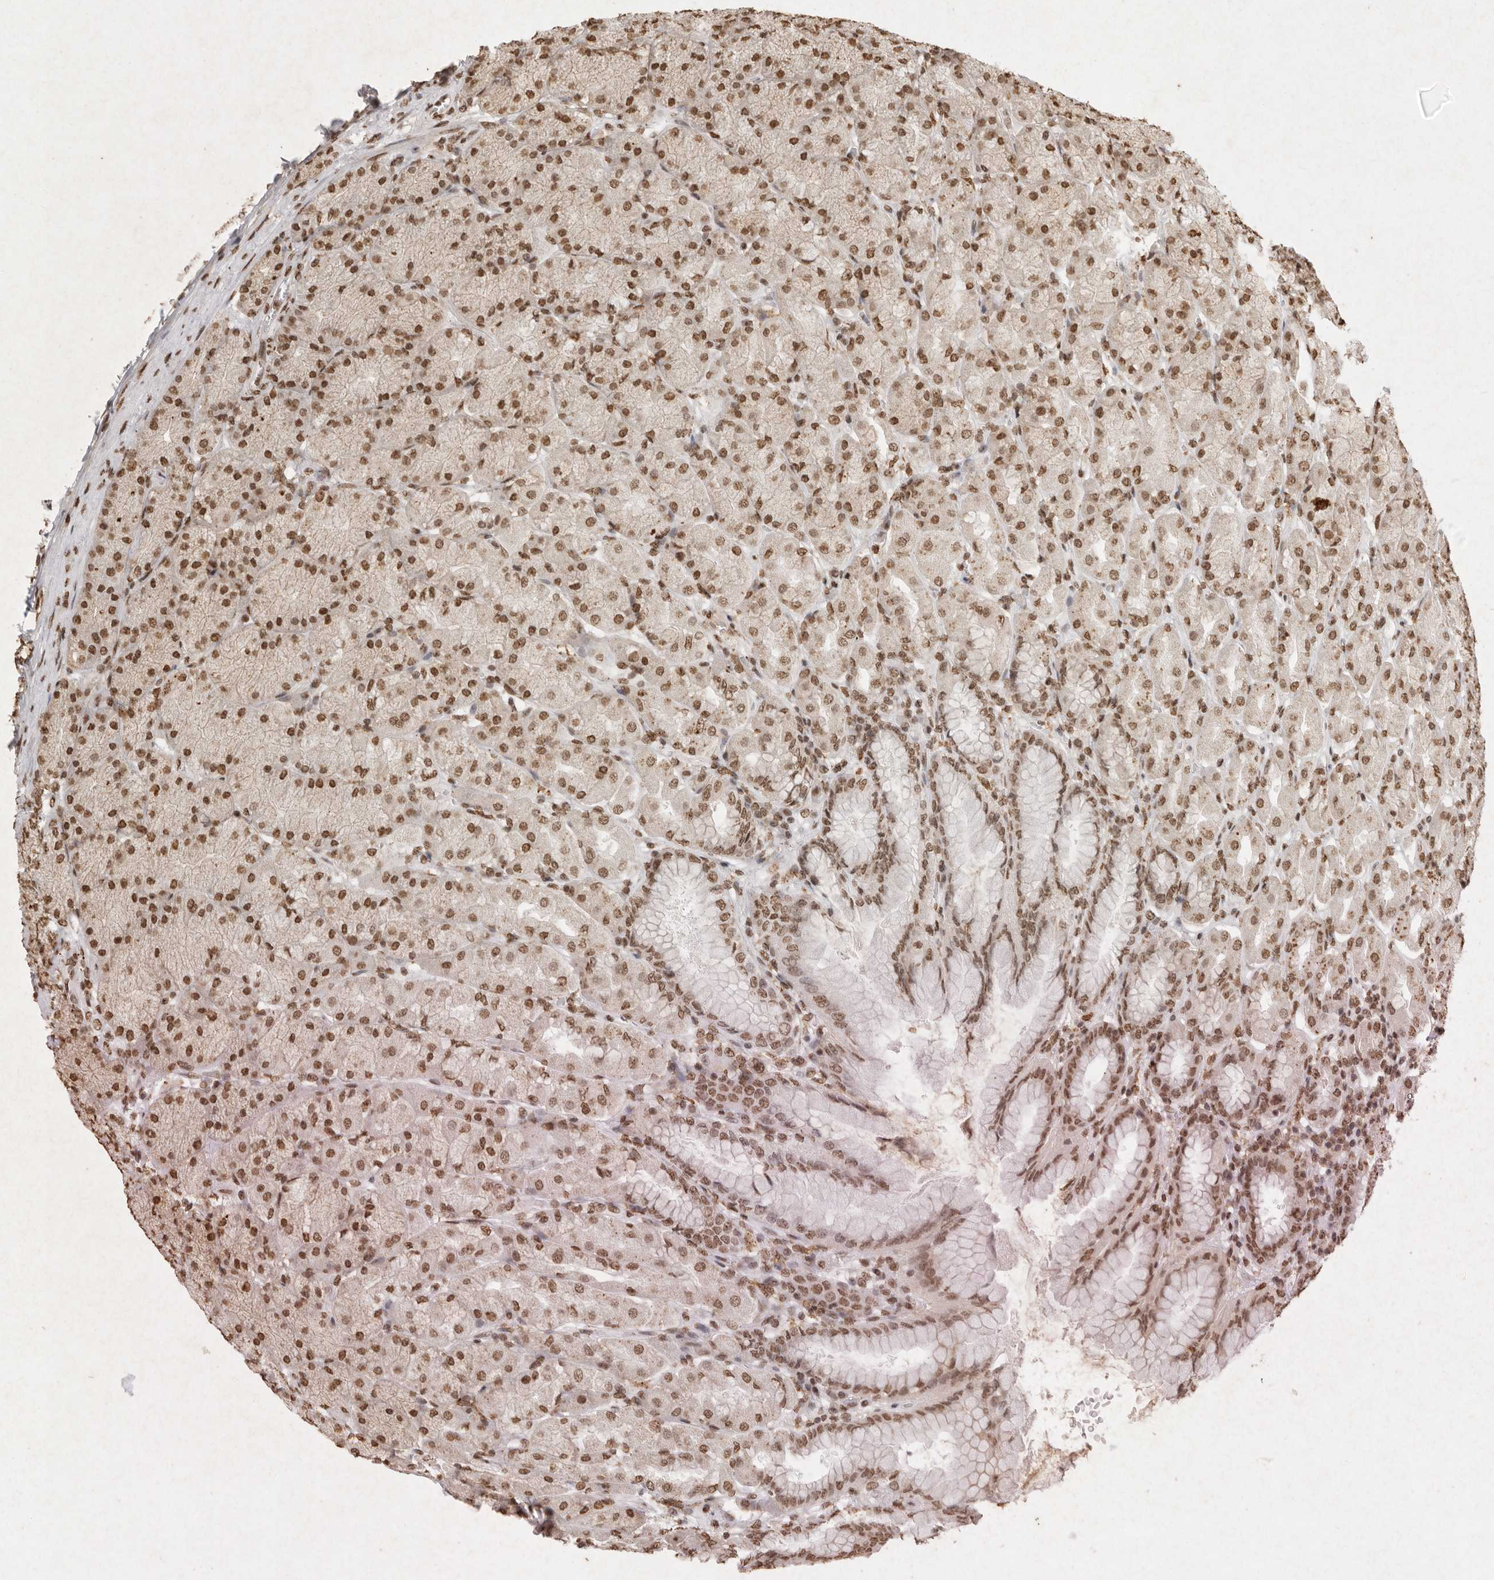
{"staining": {"intensity": "moderate", "quantity": ">75%", "location": "nuclear"}, "tissue": "stomach", "cell_type": "Glandular cells", "image_type": "normal", "snomed": [{"axis": "morphology", "description": "Normal tissue, NOS"}, {"axis": "topography", "description": "Stomach, upper"}], "caption": "IHC micrograph of unremarkable stomach stained for a protein (brown), which reveals medium levels of moderate nuclear staining in about >75% of glandular cells.", "gene": "NKX3", "patient": {"sex": "female", "age": 56}}